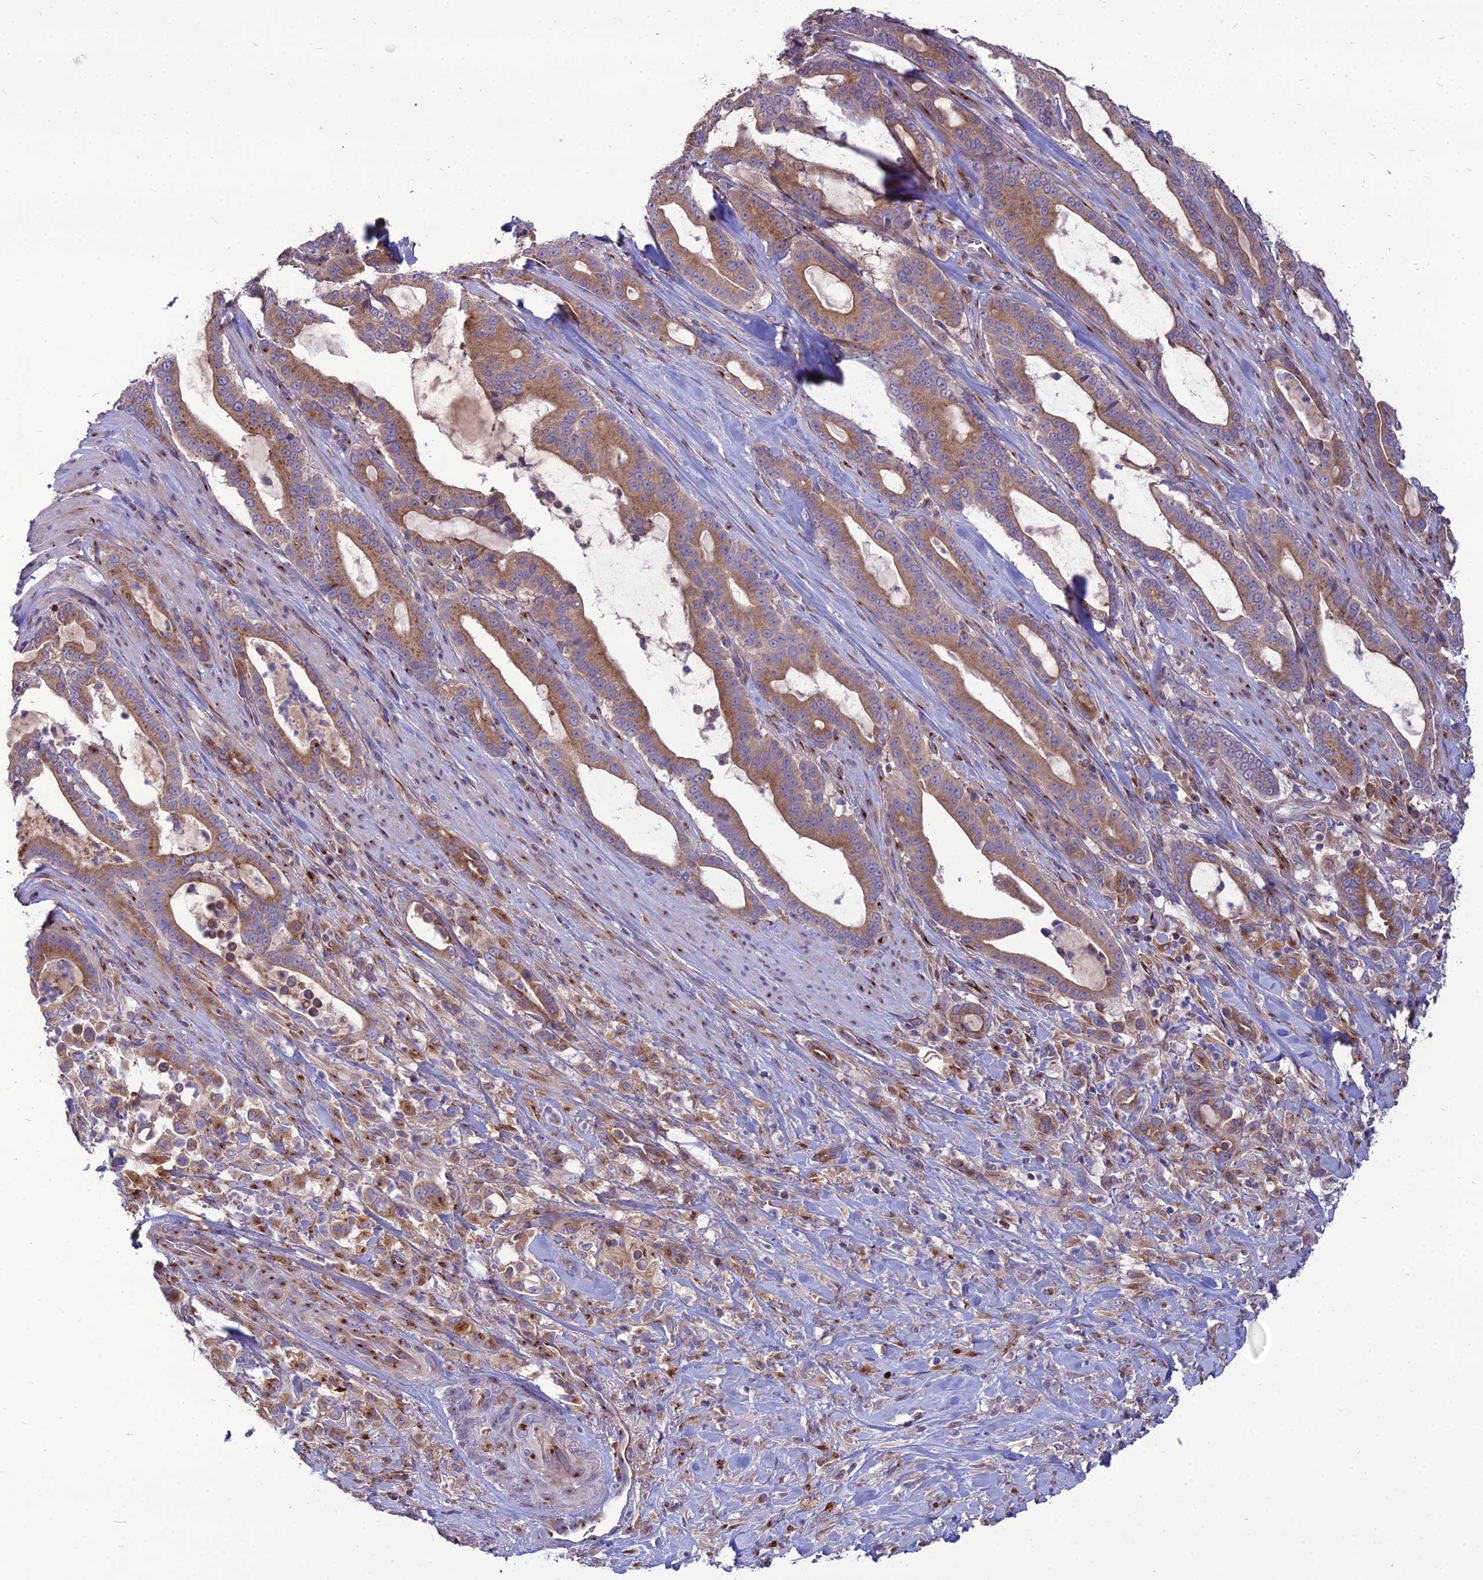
{"staining": {"intensity": "moderate", "quantity": ">75%", "location": "cytoplasmic/membranous"}, "tissue": "pancreatic cancer", "cell_type": "Tumor cells", "image_type": "cancer", "snomed": [{"axis": "morphology", "description": "Adenocarcinoma, NOS"}, {"axis": "topography", "description": "Pancreas"}], "caption": "This histopathology image shows pancreatic adenocarcinoma stained with immunohistochemistry (IHC) to label a protein in brown. The cytoplasmic/membranous of tumor cells show moderate positivity for the protein. Nuclei are counter-stained blue.", "gene": "SPRYD7", "patient": {"sex": "male", "age": 63}}